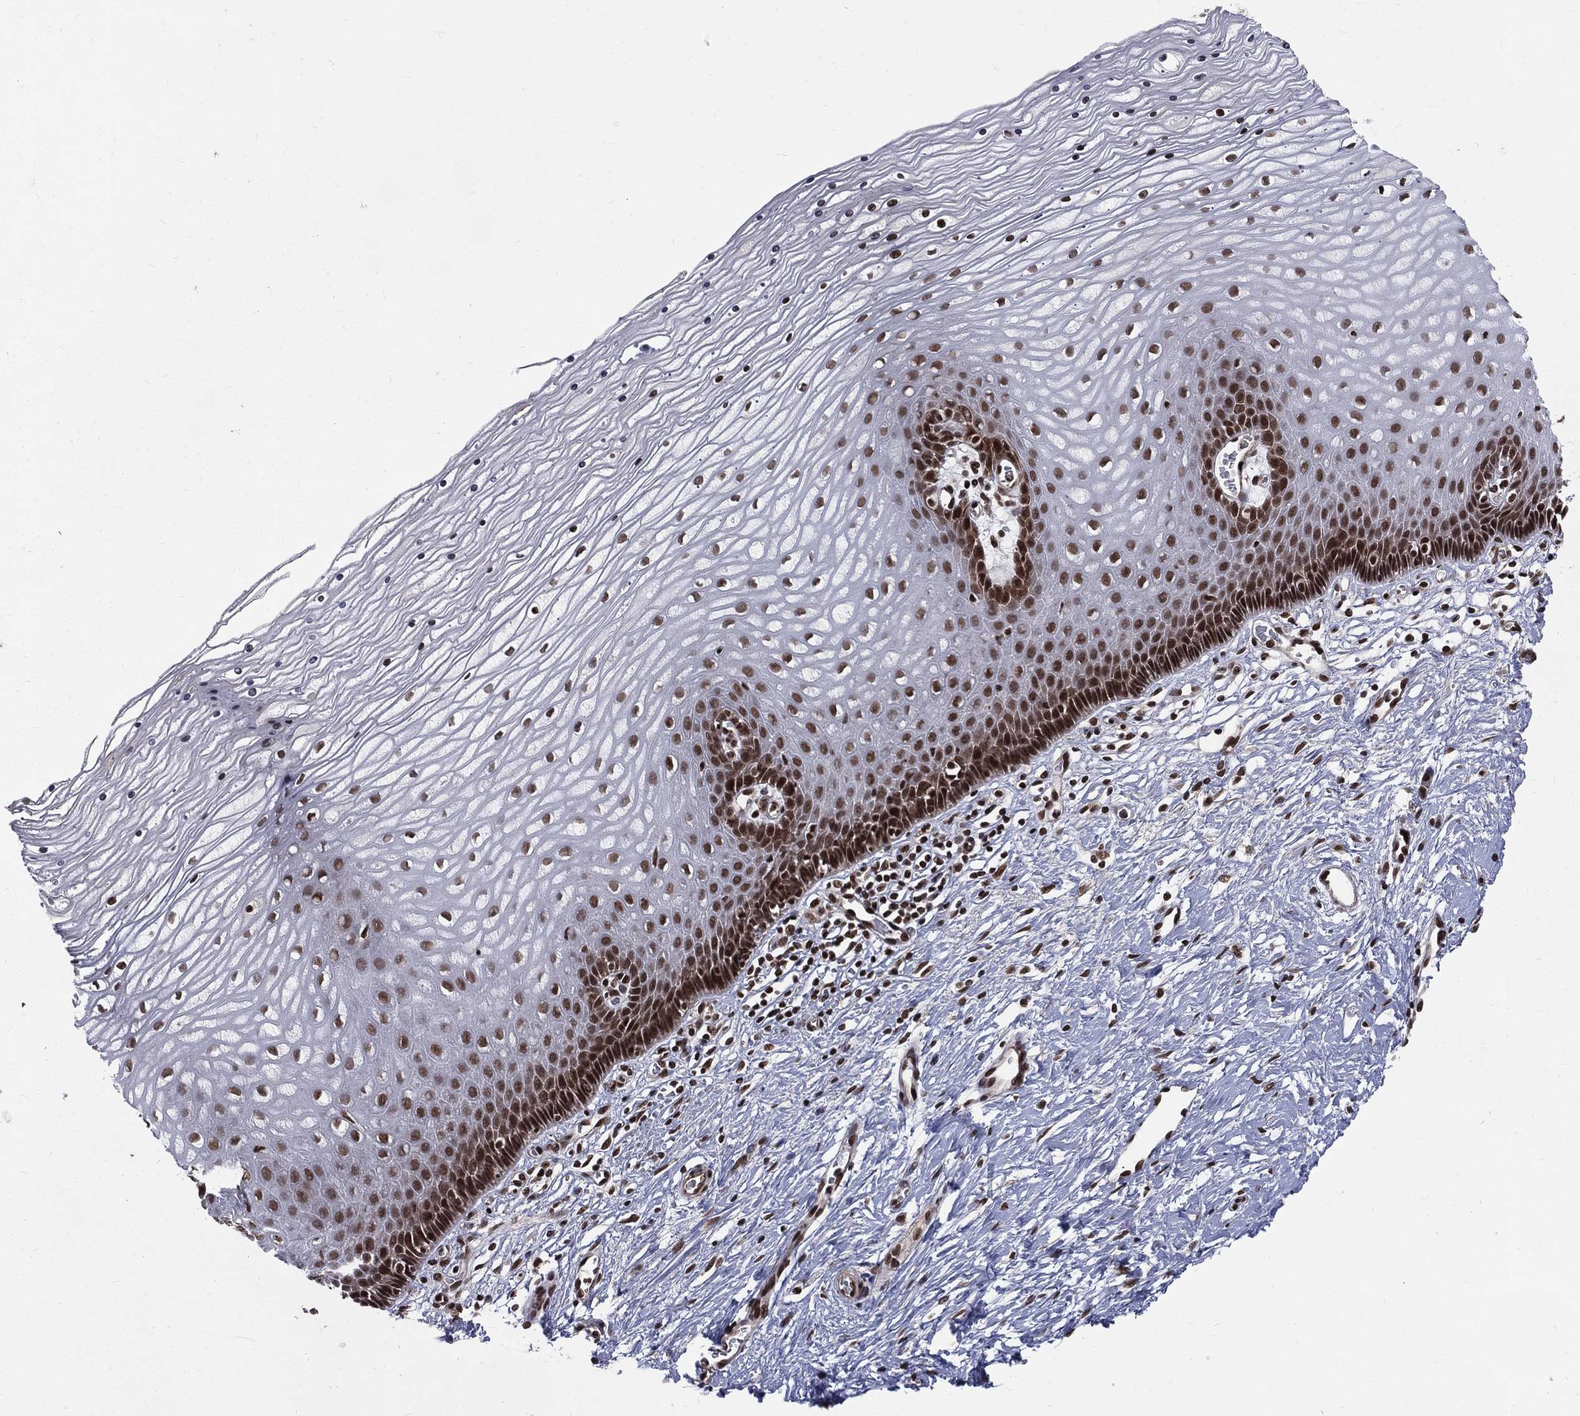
{"staining": {"intensity": "strong", "quantity": ">75%", "location": "nuclear"}, "tissue": "cervix", "cell_type": "Glandular cells", "image_type": "normal", "snomed": [{"axis": "morphology", "description": "Normal tissue, NOS"}, {"axis": "topography", "description": "Cervix"}], "caption": "This is an image of immunohistochemistry staining of unremarkable cervix, which shows strong positivity in the nuclear of glandular cells.", "gene": "SMC3", "patient": {"sex": "female", "age": 35}}